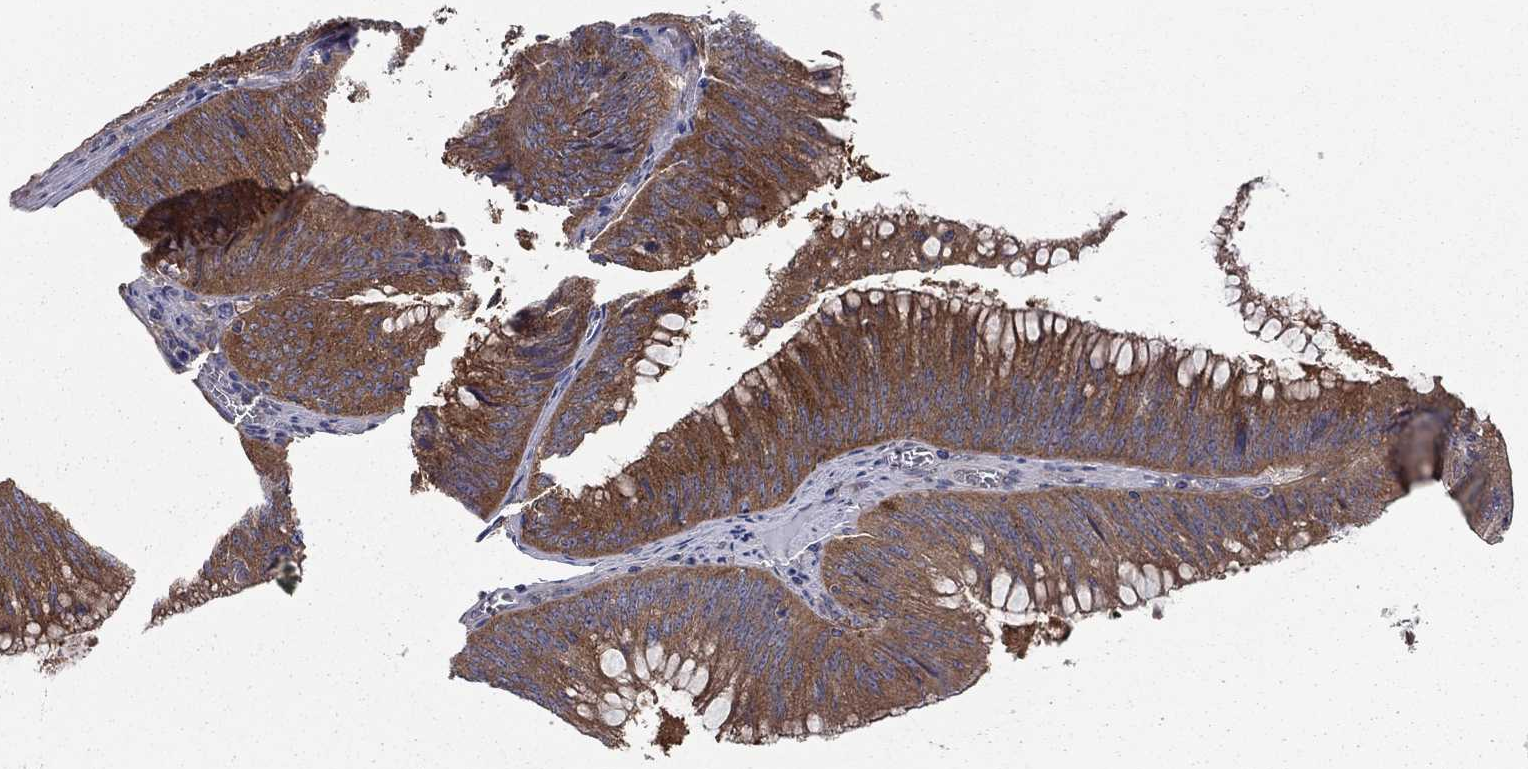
{"staining": {"intensity": "strong", "quantity": ">75%", "location": "cytoplasmic/membranous"}, "tissue": "colorectal cancer", "cell_type": "Tumor cells", "image_type": "cancer", "snomed": [{"axis": "morphology", "description": "Adenocarcinoma, NOS"}, {"axis": "topography", "description": "Rectum"}], "caption": "Protein analysis of colorectal cancer tissue reveals strong cytoplasmic/membranous staining in approximately >75% of tumor cells.", "gene": "RNF123", "patient": {"sex": "female", "age": 72}}